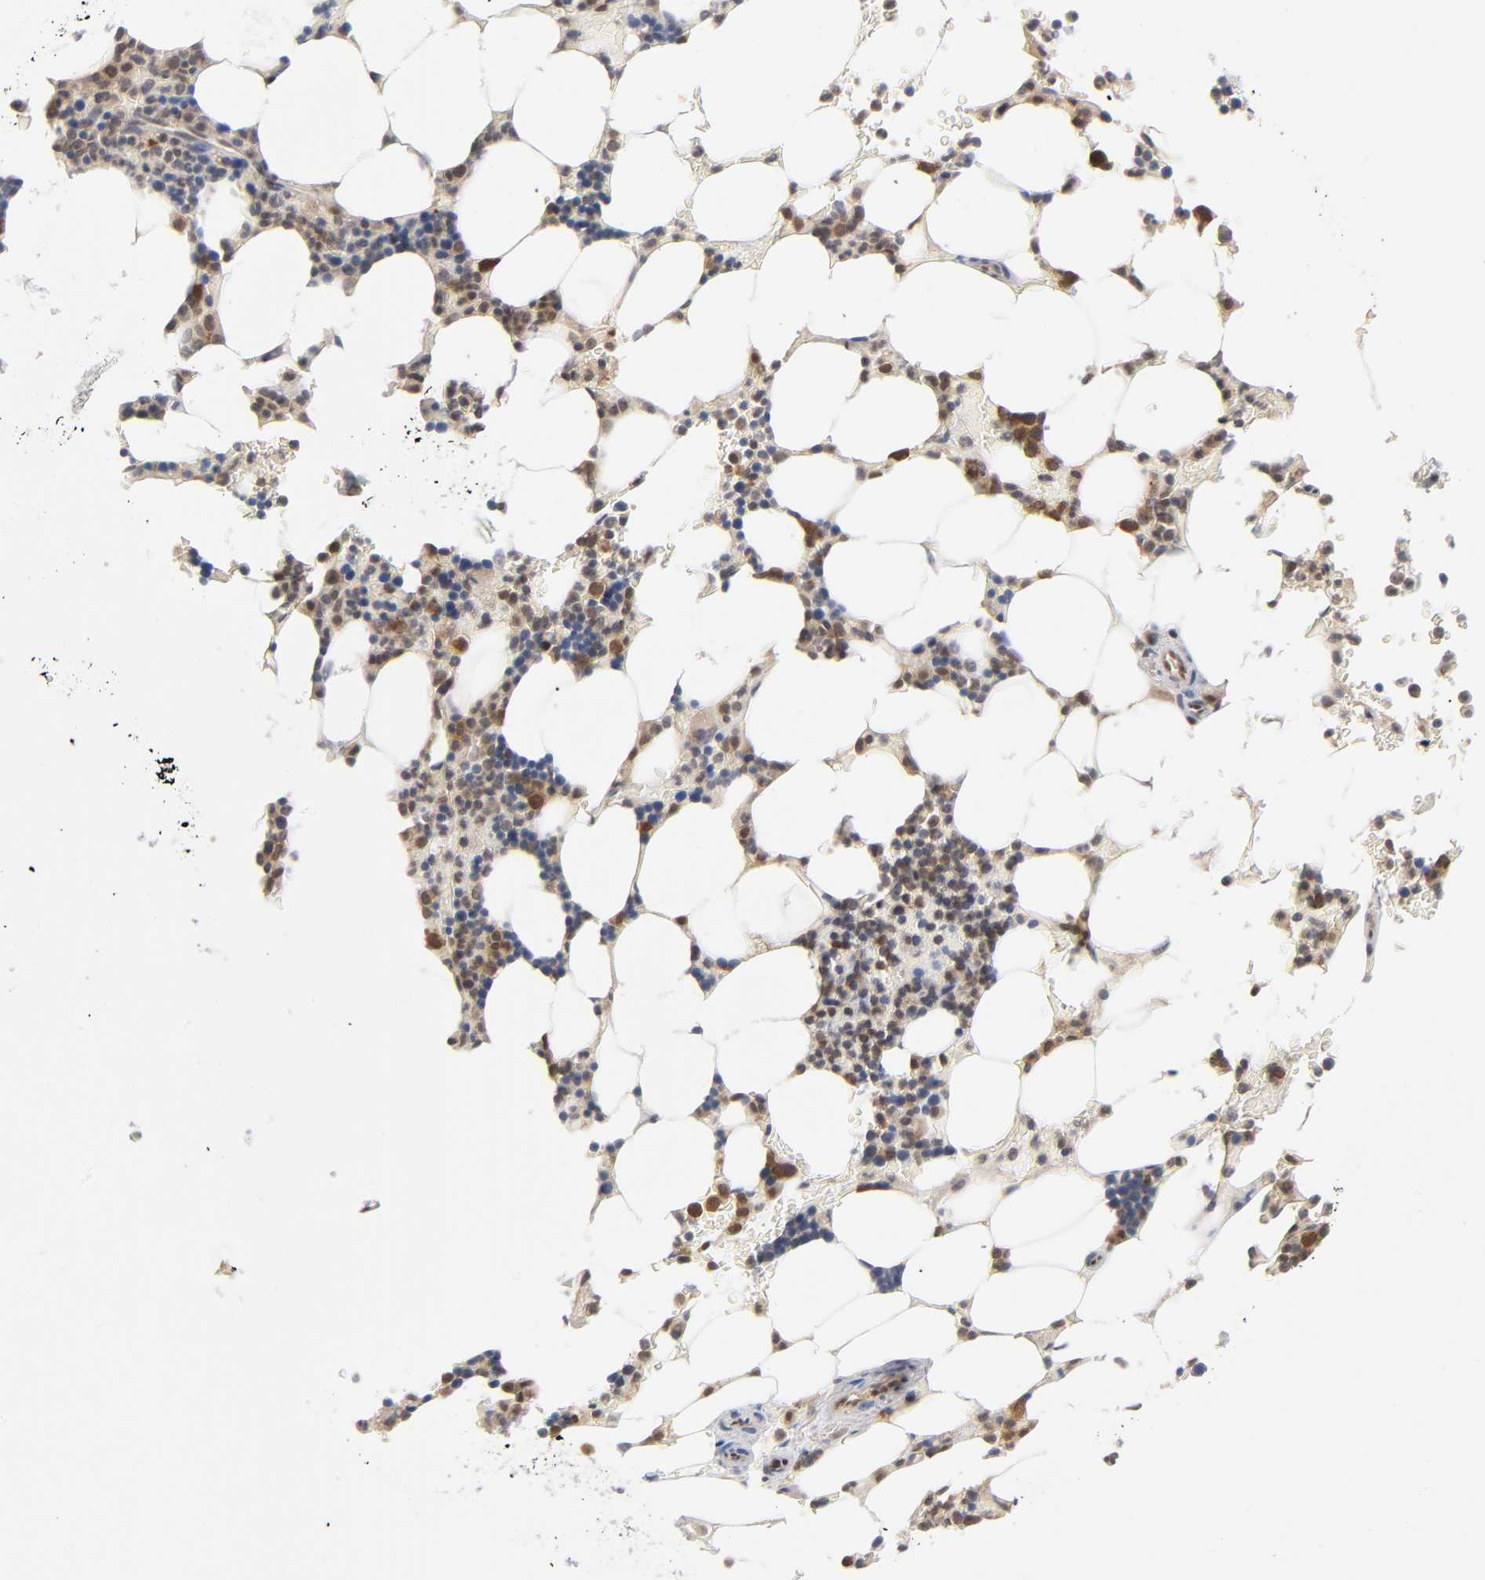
{"staining": {"intensity": "moderate", "quantity": ">75%", "location": "cytoplasmic/membranous"}, "tissue": "bone marrow", "cell_type": "Hematopoietic cells", "image_type": "normal", "snomed": [{"axis": "morphology", "description": "Normal tissue, NOS"}, {"axis": "topography", "description": "Bone marrow"}], "caption": "Benign bone marrow reveals moderate cytoplasmic/membranous positivity in approximately >75% of hematopoietic cells, visualized by immunohistochemistry.", "gene": "DFFB", "patient": {"sex": "female", "age": 73}}